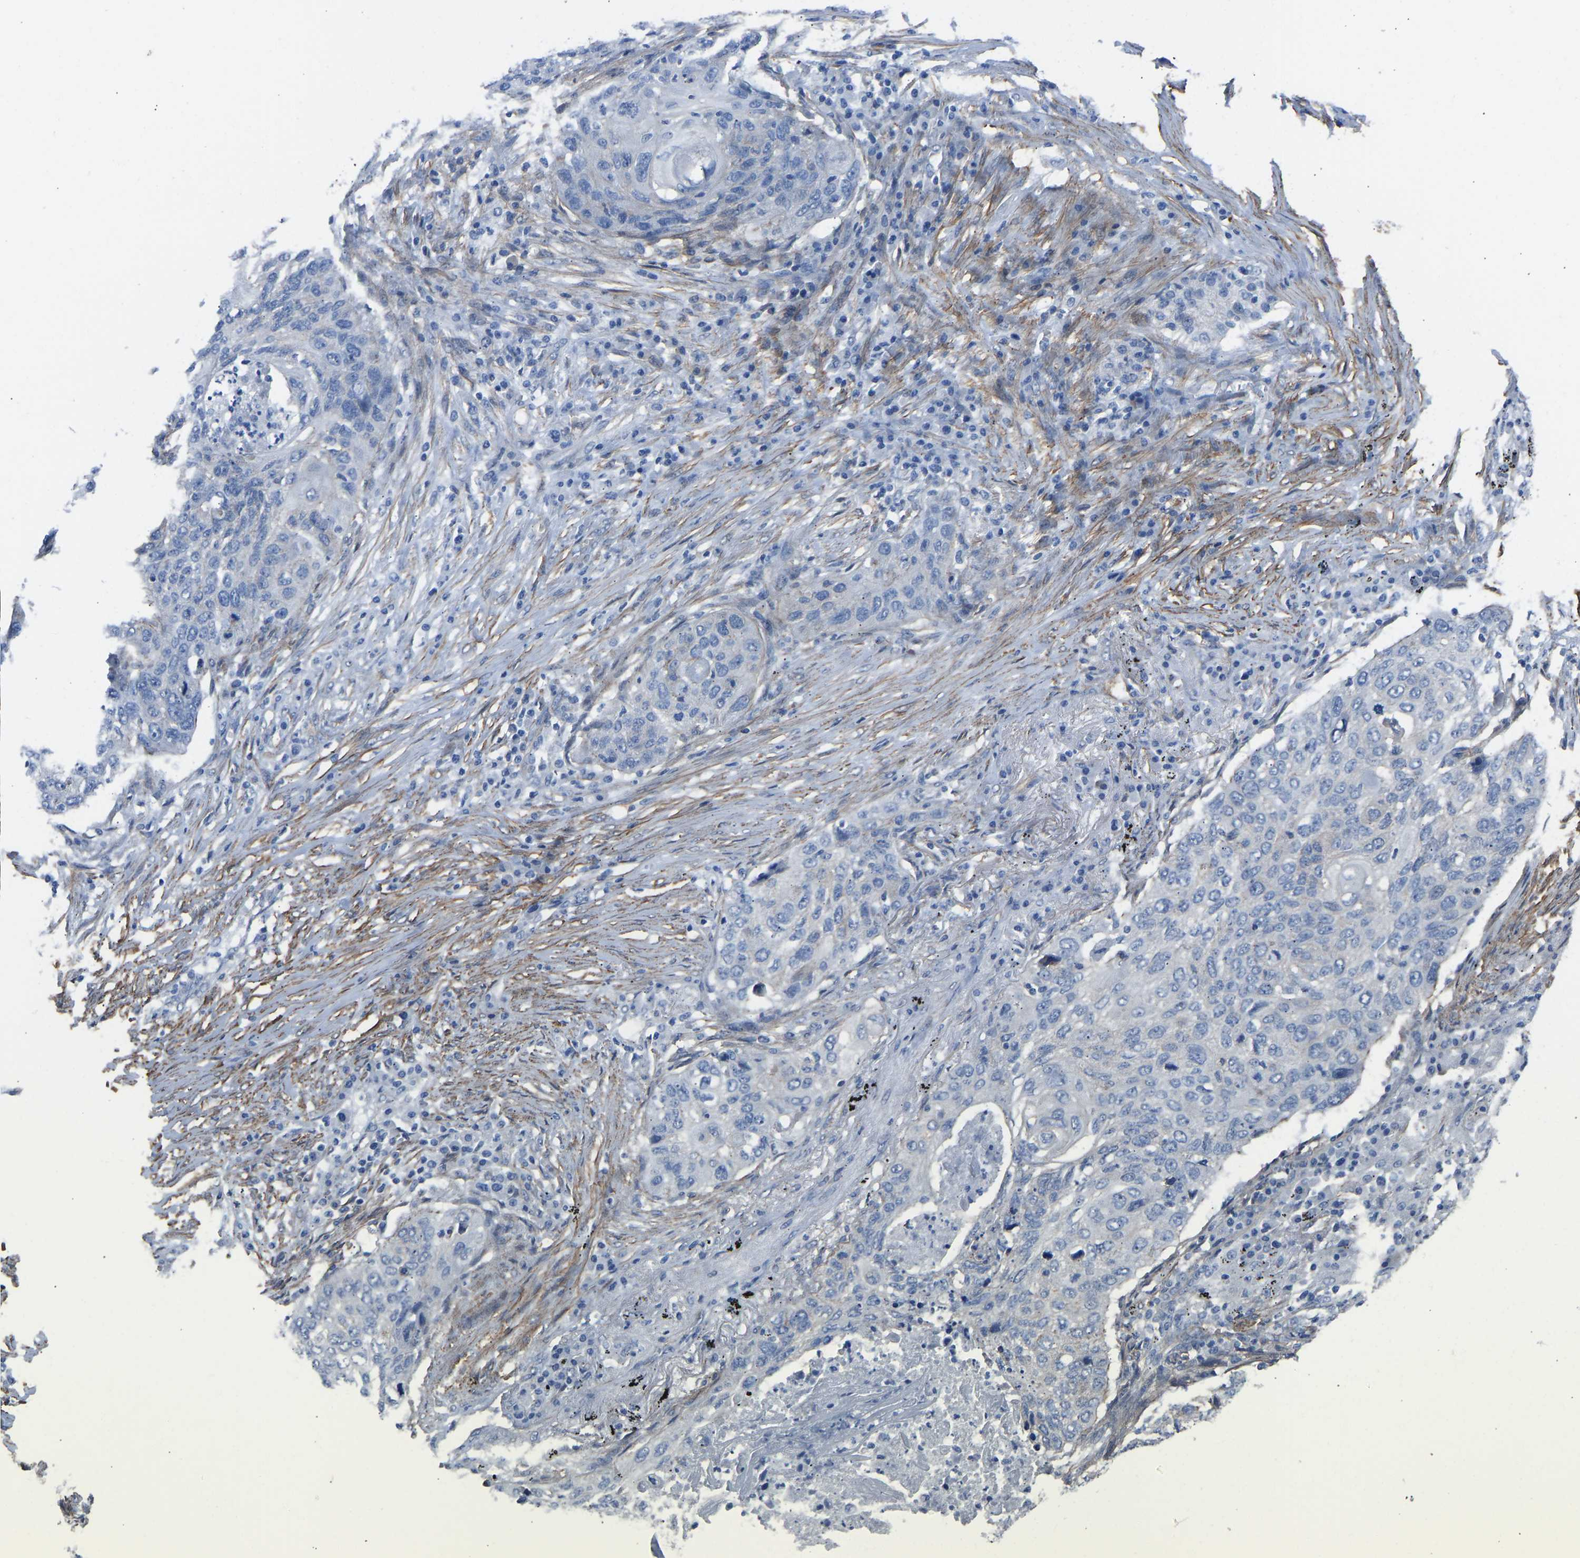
{"staining": {"intensity": "negative", "quantity": "none", "location": "none"}, "tissue": "lung cancer", "cell_type": "Tumor cells", "image_type": "cancer", "snomed": [{"axis": "morphology", "description": "Squamous cell carcinoma, NOS"}, {"axis": "topography", "description": "Lung"}], "caption": "Histopathology image shows no protein expression in tumor cells of lung cancer tissue.", "gene": "MYH10", "patient": {"sex": "female", "age": 63}}